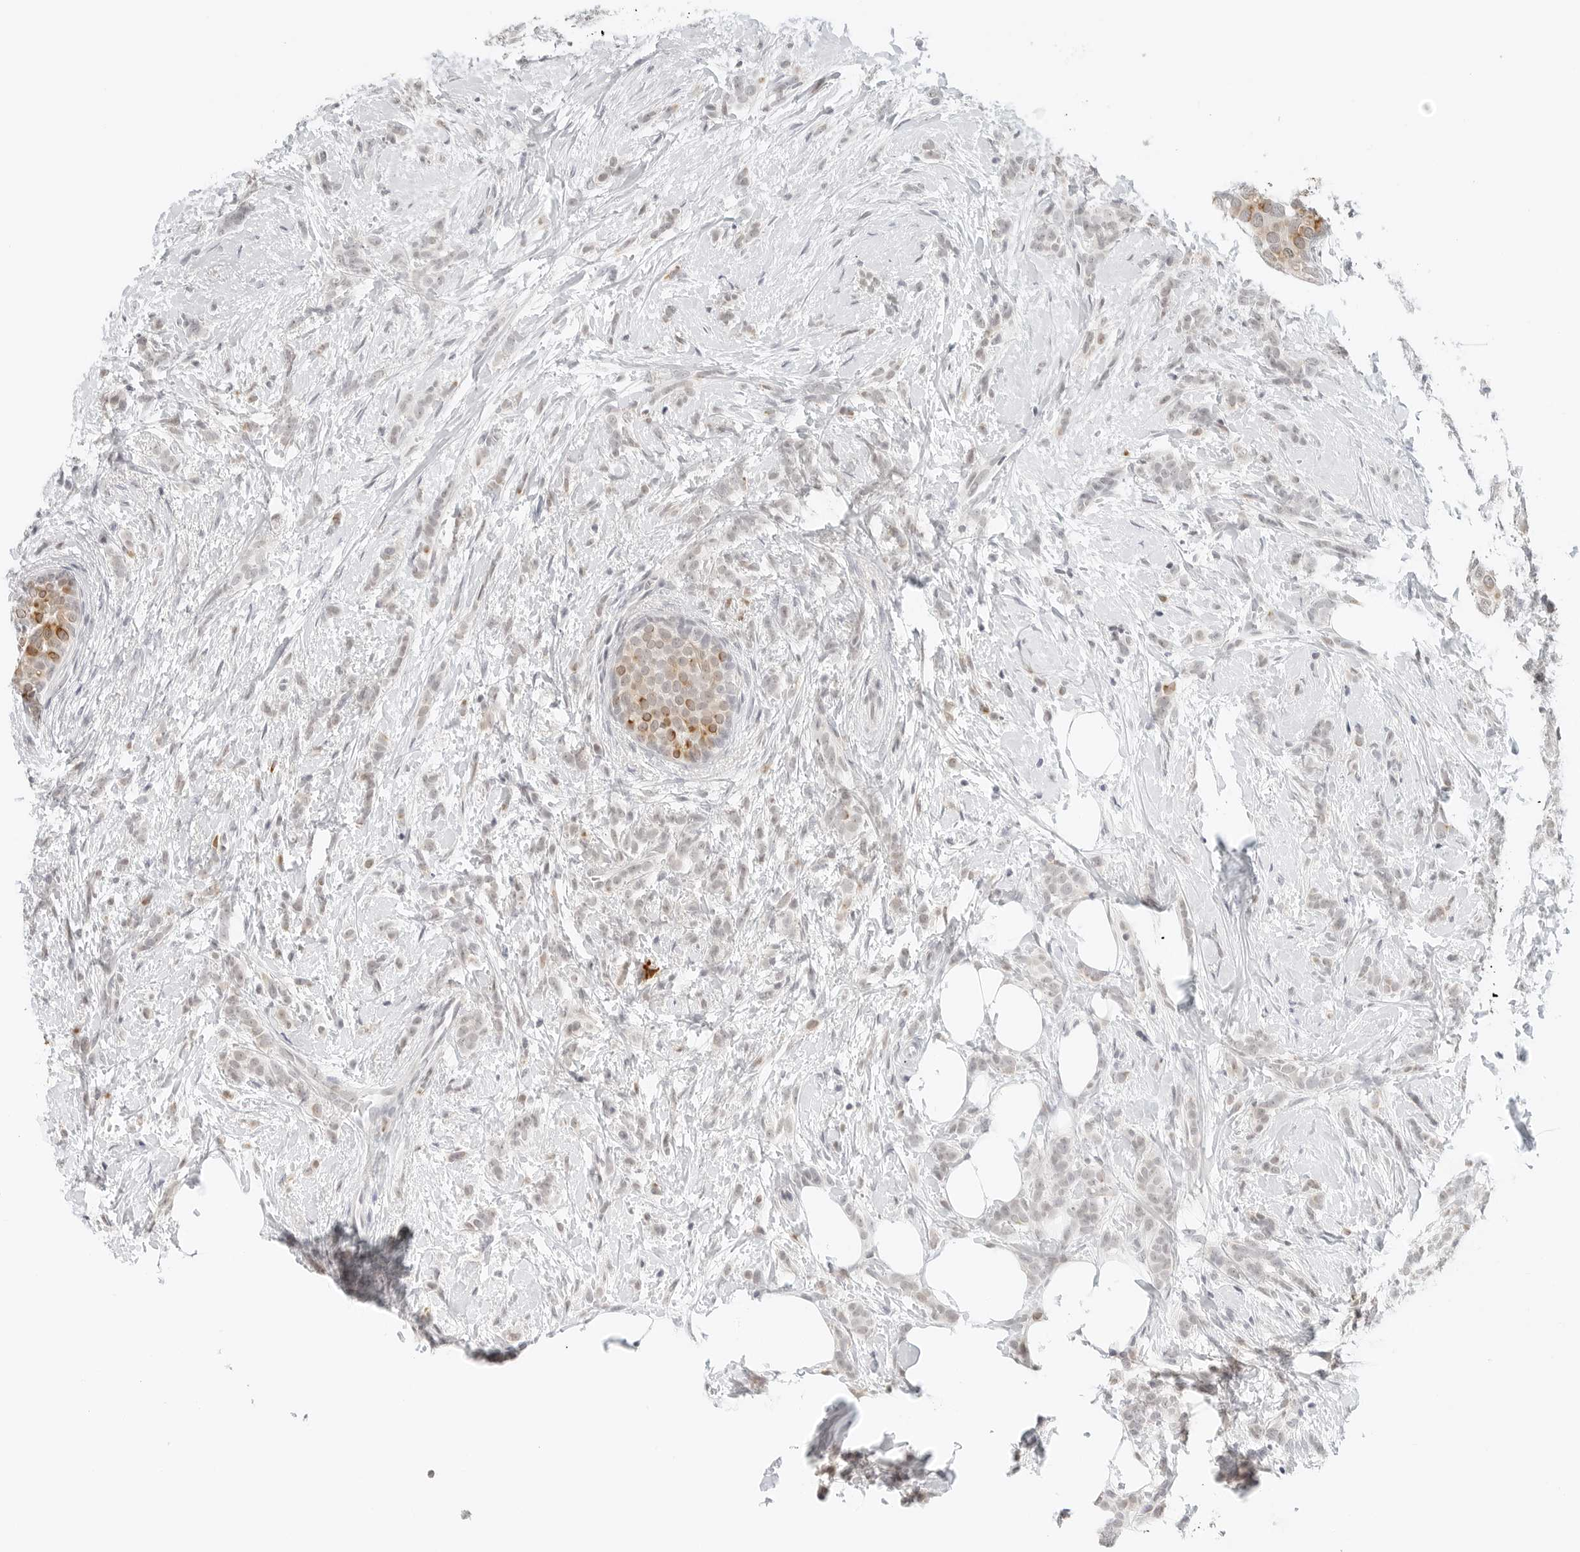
{"staining": {"intensity": "negative", "quantity": "none", "location": "none"}, "tissue": "breast cancer", "cell_type": "Tumor cells", "image_type": "cancer", "snomed": [{"axis": "morphology", "description": "Lobular carcinoma, in situ"}, {"axis": "morphology", "description": "Lobular carcinoma"}, {"axis": "topography", "description": "Breast"}], "caption": "A micrograph of breast cancer stained for a protein shows no brown staining in tumor cells.", "gene": "NEO1", "patient": {"sex": "female", "age": 41}}